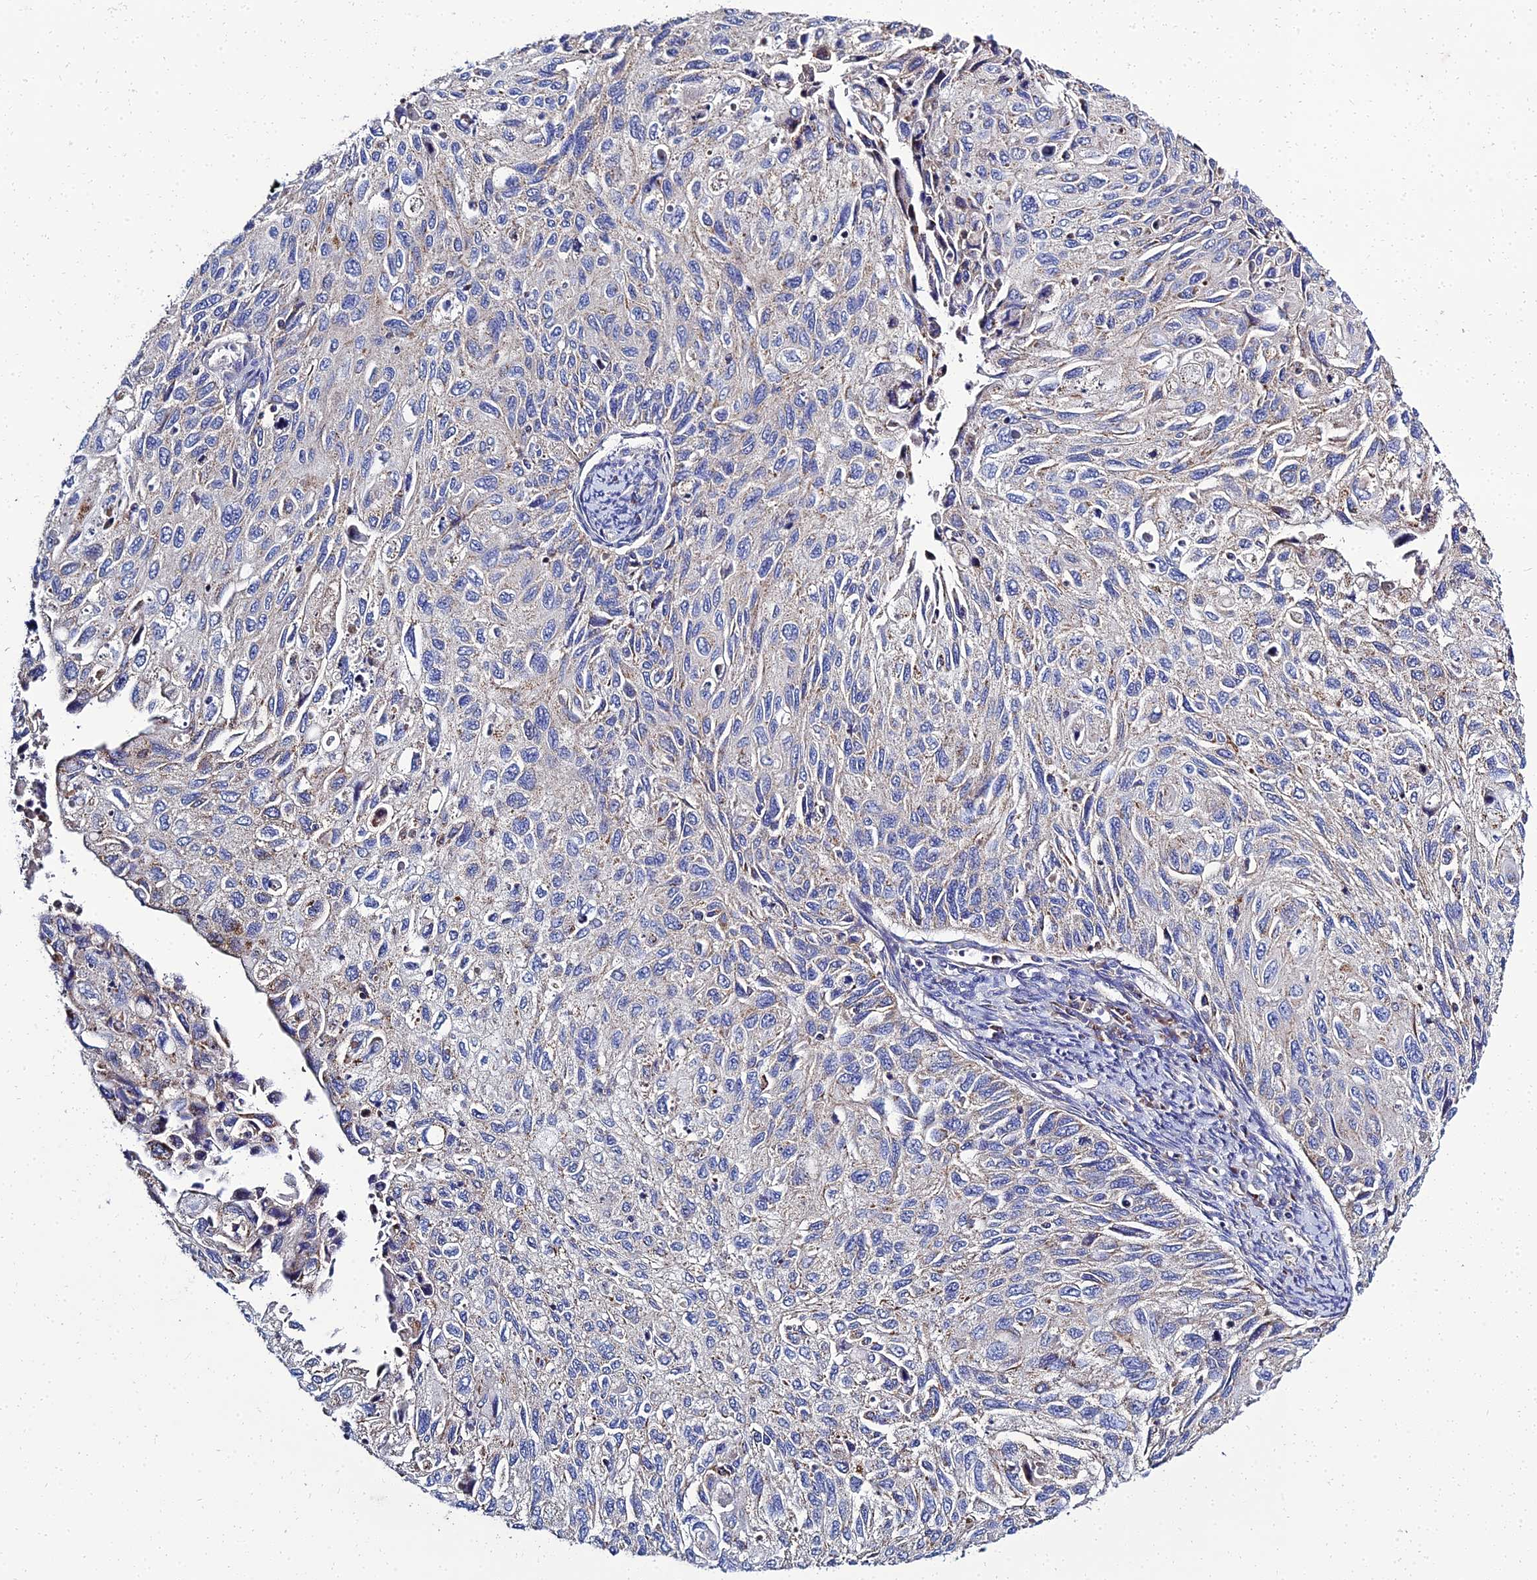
{"staining": {"intensity": "weak", "quantity": "<25%", "location": "cytoplasmic/membranous"}, "tissue": "cervical cancer", "cell_type": "Tumor cells", "image_type": "cancer", "snomed": [{"axis": "morphology", "description": "Squamous cell carcinoma, NOS"}, {"axis": "topography", "description": "Cervix"}], "caption": "A high-resolution micrograph shows IHC staining of cervical cancer (squamous cell carcinoma), which demonstrates no significant staining in tumor cells. (Immunohistochemistry (ihc), brightfield microscopy, high magnification).", "gene": "NPY", "patient": {"sex": "female", "age": 70}}